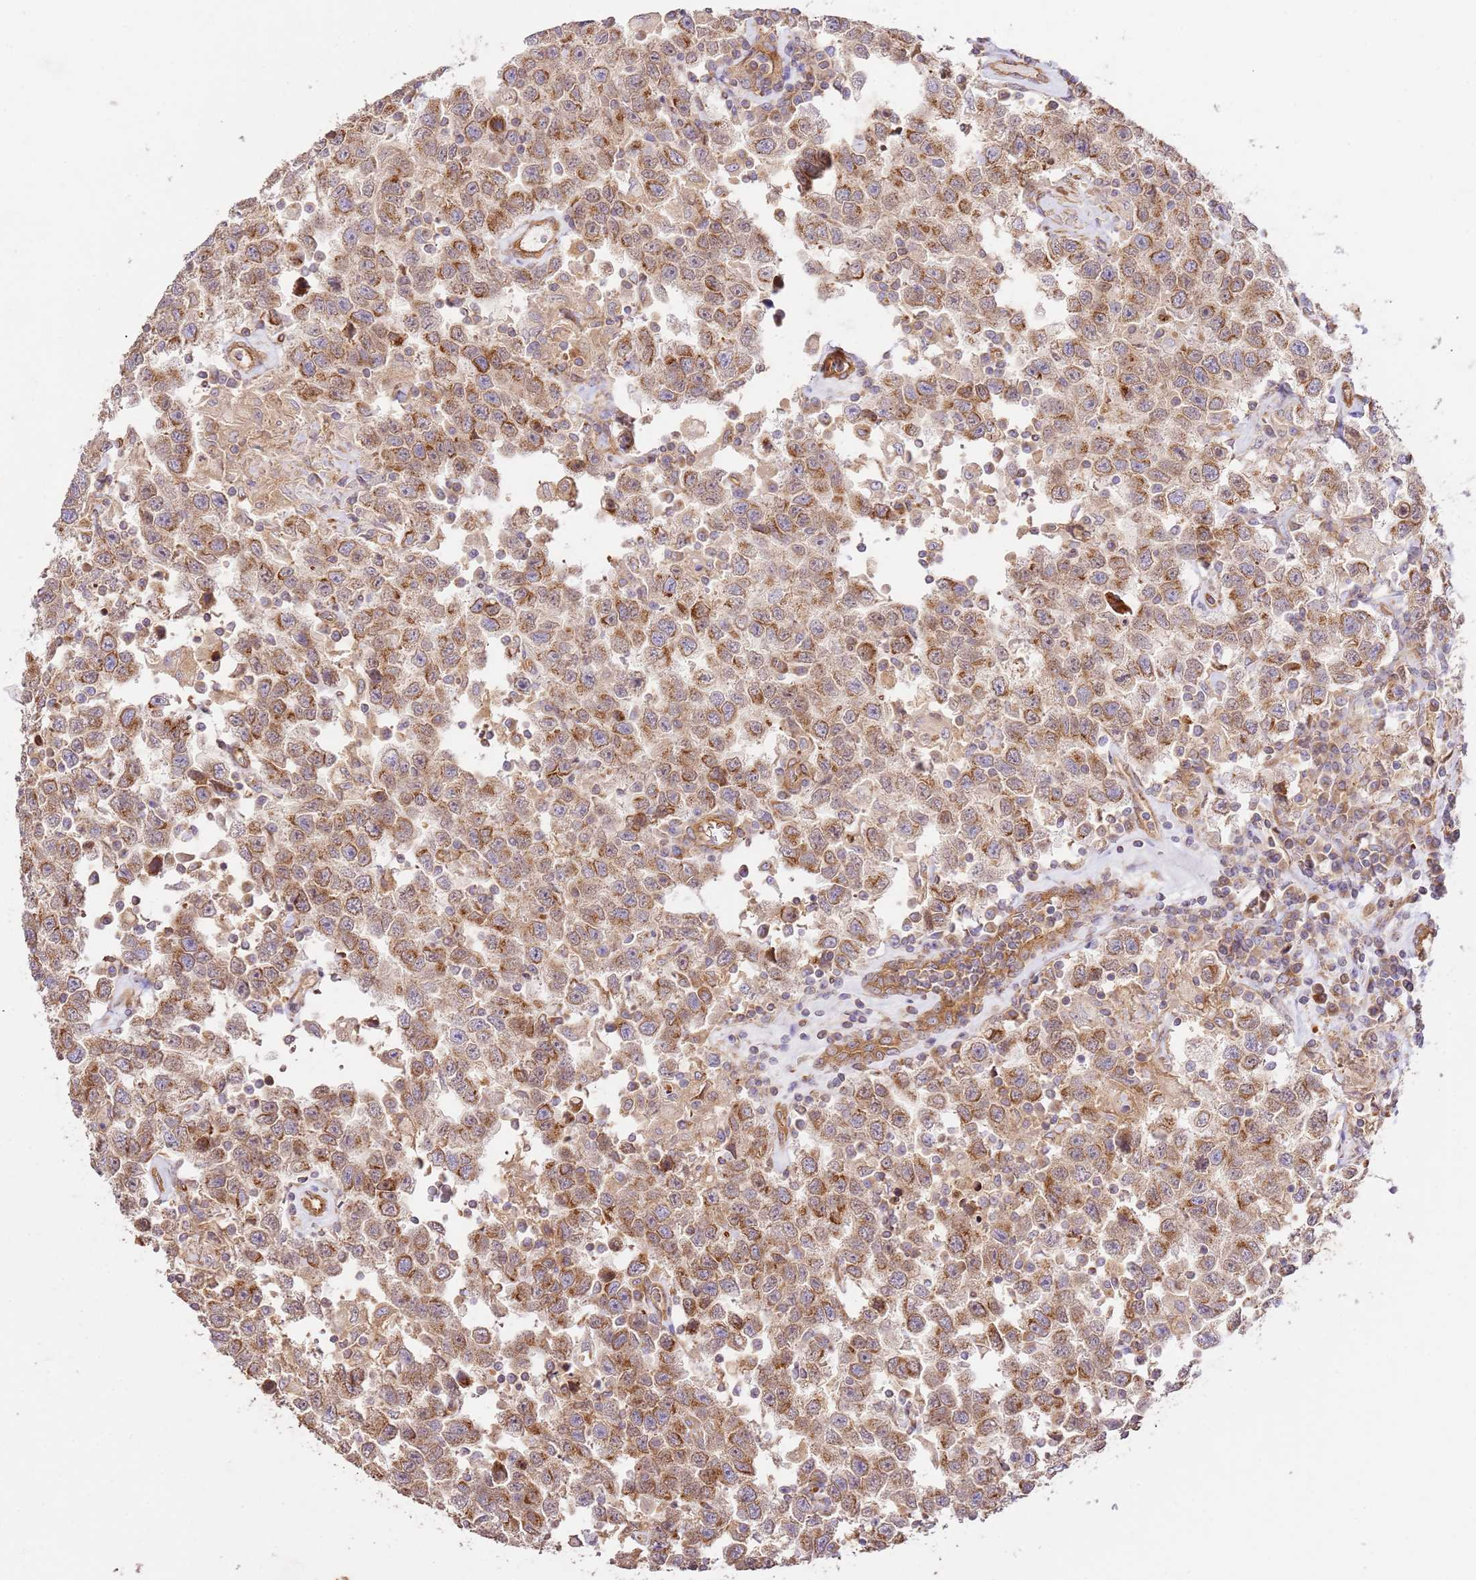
{"staining": {"intensity": "moderate", "quantity": ">75%", "location": "cytoplasmic/membranous"}, "tissue": "testis cancer", "cell_type": "Tumor cells", "image_type": "cancer", "snomed": [{"axis": "morphology", "description": "Seminoma, NOS"}, {"axis": "topography", "description": "Testis"}], "caption": "Immunohistochemical staining of human seminoma (testis) reveals medium levels of moderate cytoplasmic/membranous protein positivity in approximately >75% of tumor cells. The staining was performed using DAB (3,3'-diaminobenzidine) to visualize the protein expression in brown, while the nuclei were stained in blue with hematoxylin (Magnification: 20x).", "gene": "ZBTB39", "patient": {"sex": "male", "age": 41}}